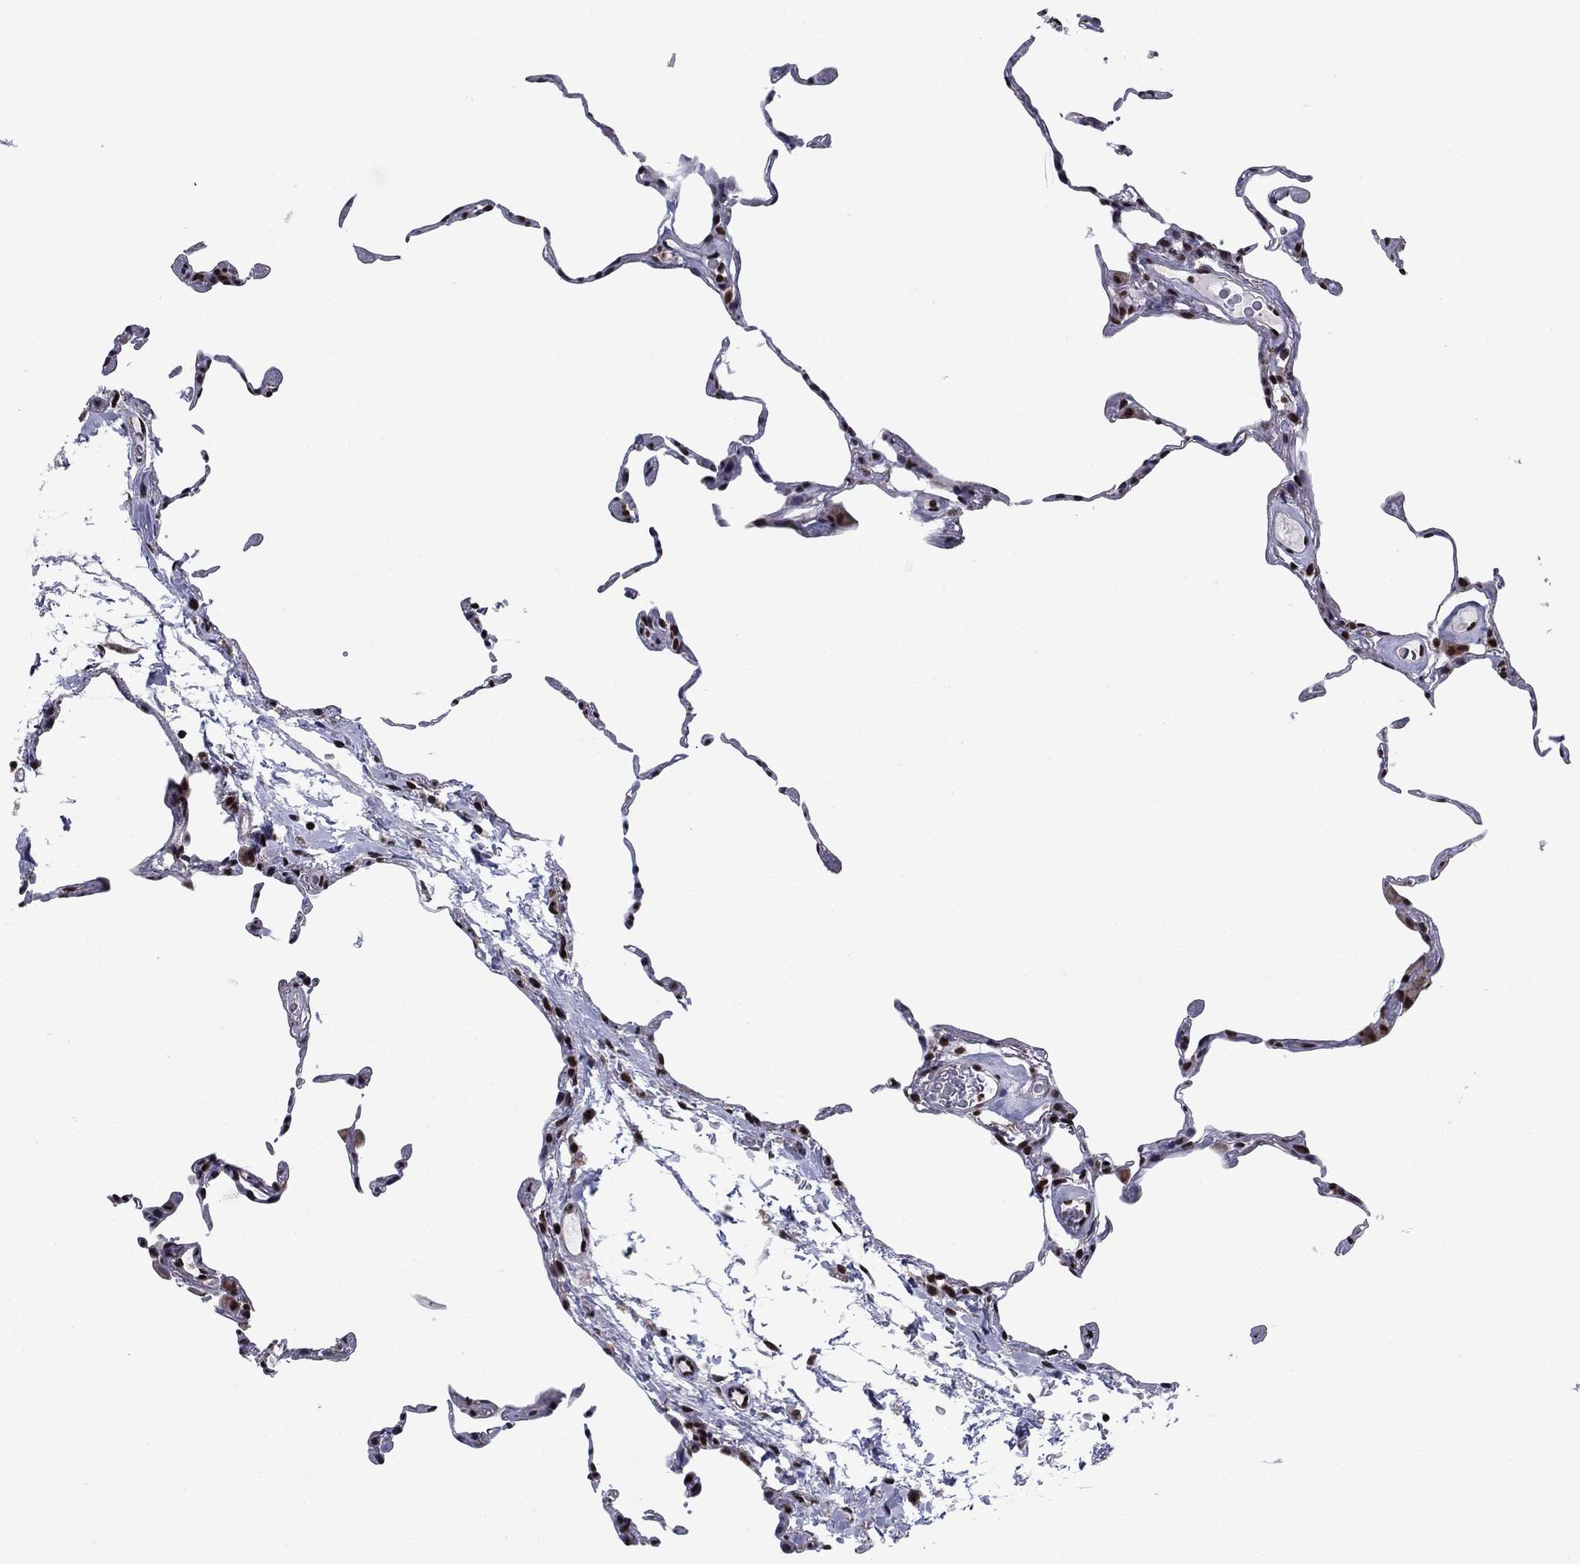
{"staining": {"intensity": "moderate", "quantity": "25%-75%", "location": "nuclear"}, "tissue": "lung", "cell_type": "Alveolar cells", "image_type": "normal", "snomed": [{"axis": "morphology", "description": "Normal tissue, NOS"}, {"axis": "topography", "description": "Lung"}], "caption": "Unremarkable lung reveals moderate nuclear positivity in about 25%-75% of alveolar cells (brown staining indicates protein expression, while blue staining denotes nuclei)..", "gene": "N4BP2", "patient": {"sex": "female", "age": 57}}